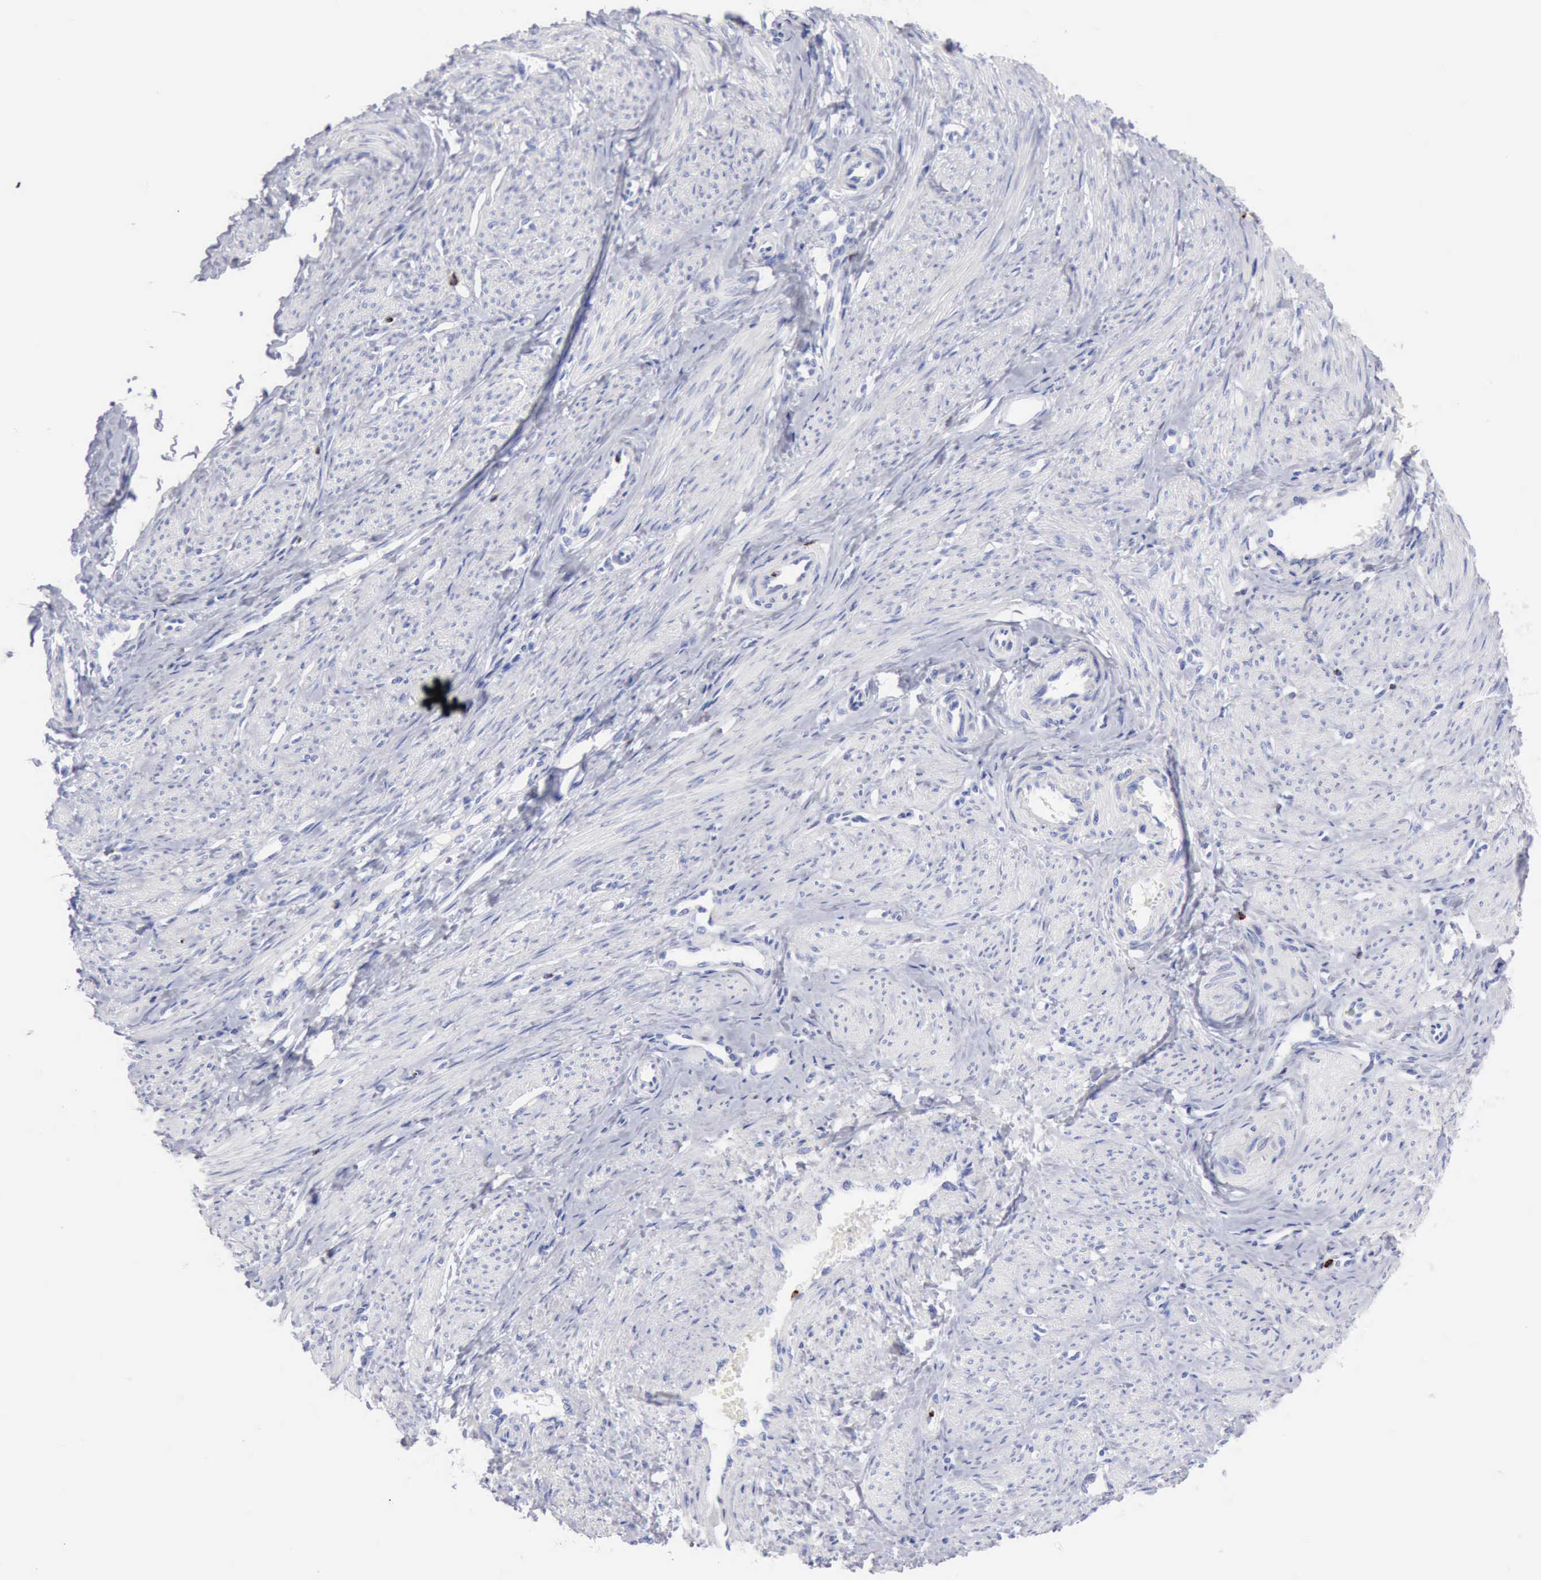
{"staining": {"intensity": "negative", "quantity": "none", "location": "none"}, "tissue": "smooth muscle", "cell_type": "Smooth muscle cells", "image_type": "normal", "snomed": [{"axis": "morphology", "description": "Normal tissue, NOS"}, {"axis": "topography", "description": "Smooth muscle"}, {"axis": "topography", "description": "Uterus"}], "caption": "This is a photomicrograph of immunohistochemistry (IHC) staining of benign smooth muscle, which shows no positivity in smooth muscle cells. Brightfield microscopy of IHC stained with DAB (brown) and hematoxylin (blue), captured at high magnification.", "gene": "GZMB", "patient": {"sex": "female", "age": 39}}